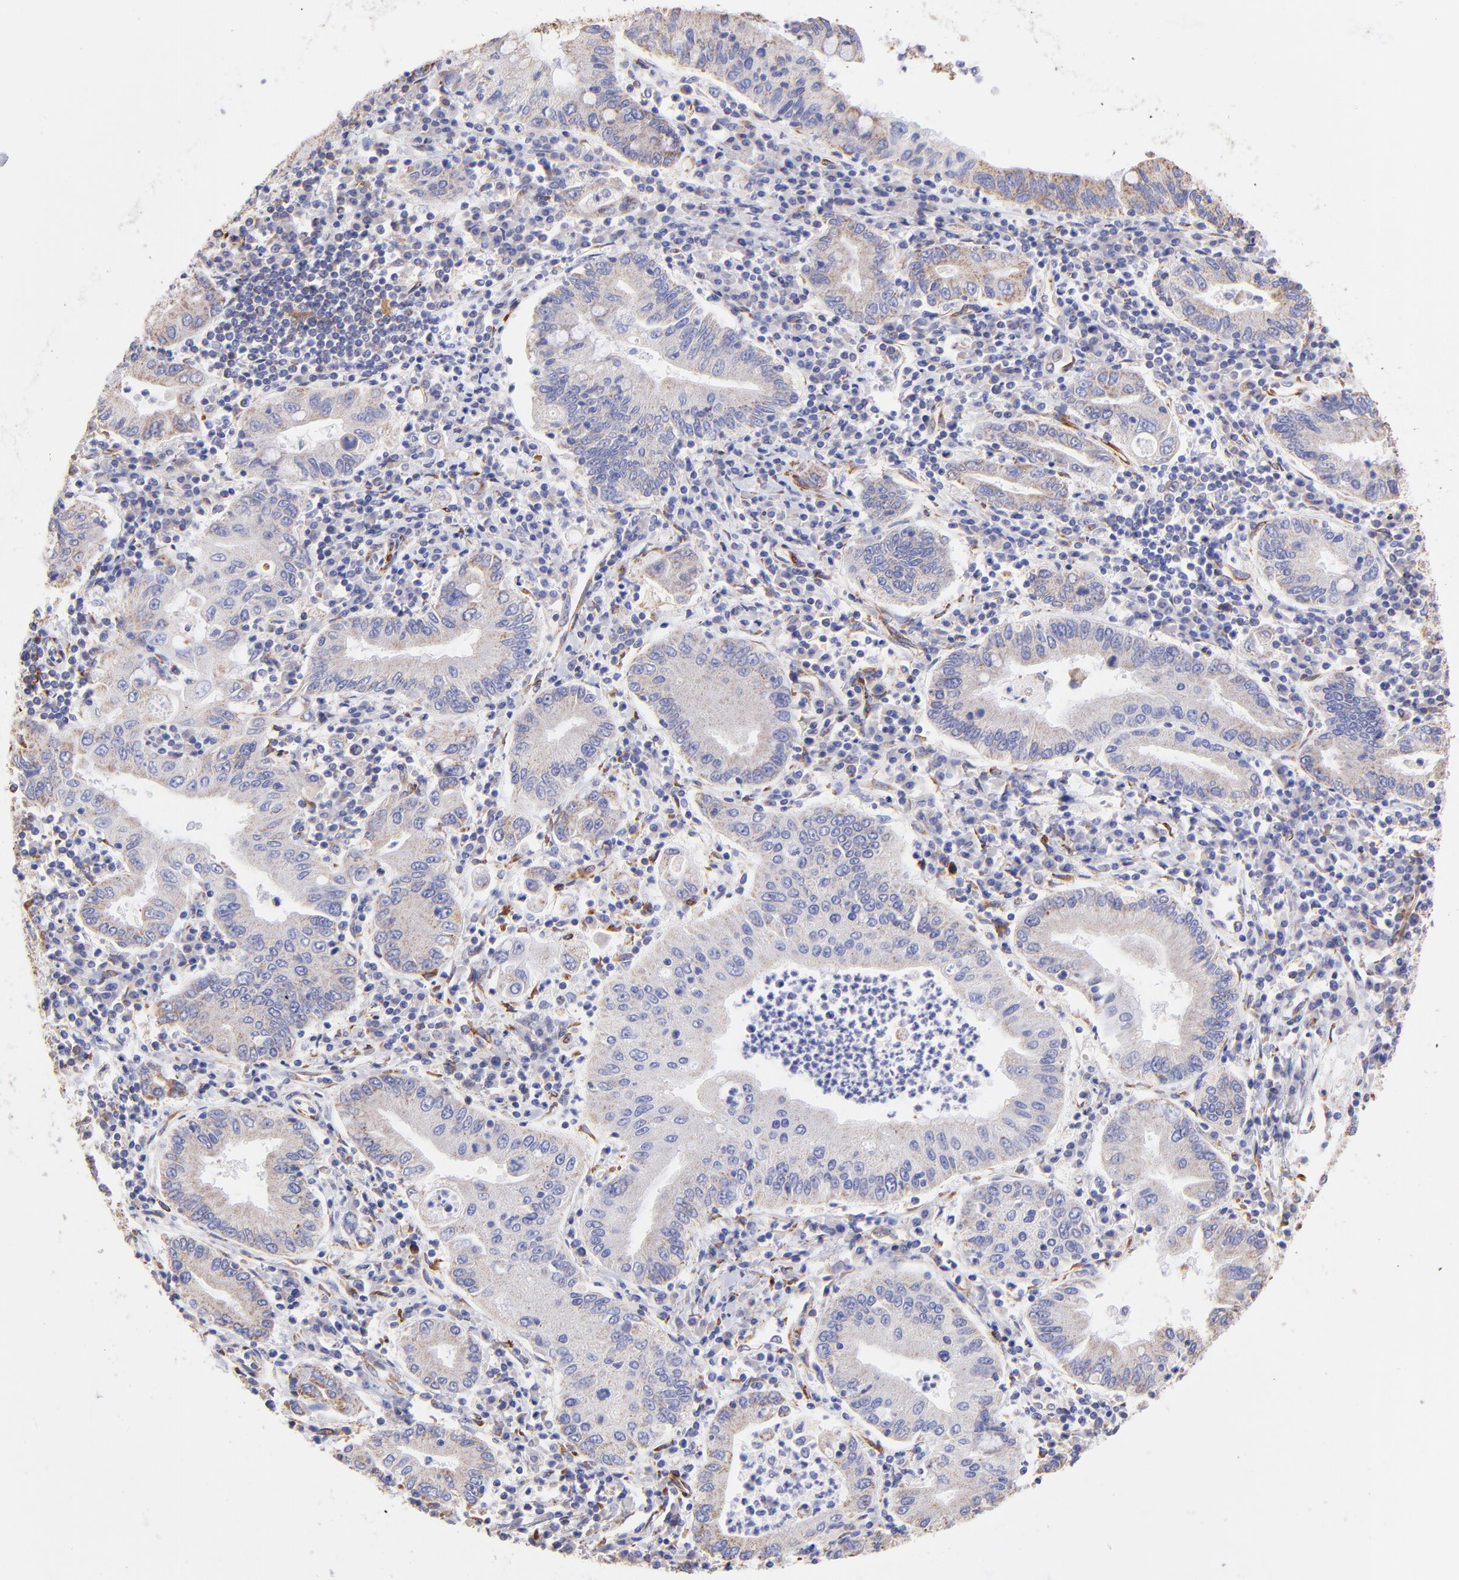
{"staining": {"intensity": "weak", "quantity": ">75%", "location": "cytoplasmic/membranous"}, "tissue": "stomach cancer", "cell_type": "Tumor cells", "image_type": "cancer", "snomed": [{"axis": "morphology", "description": "Normal tissue, NOS"}, {"axis": "morphology", "description": "Adenocarcinoma, NOS"}, {"axis": "topography", "description": "Esophagus"}, {"axis": "topography", "description": "Stomach, upper"}, {"axis": "topography", "description": "Peripheral nerve tissue"}], "caption": "Weak cytoplasmic/membranous protein staining is appreciated in about >75% of tumor cells in stomach cancer (adenocarcinoma). The staining is performed using DAB brown chromogen to label protein expression. The nuclei are counter-stained blue using hematoxylin.", "gene": "SPARC", "patient": {"sex": "male", "age": 62}}